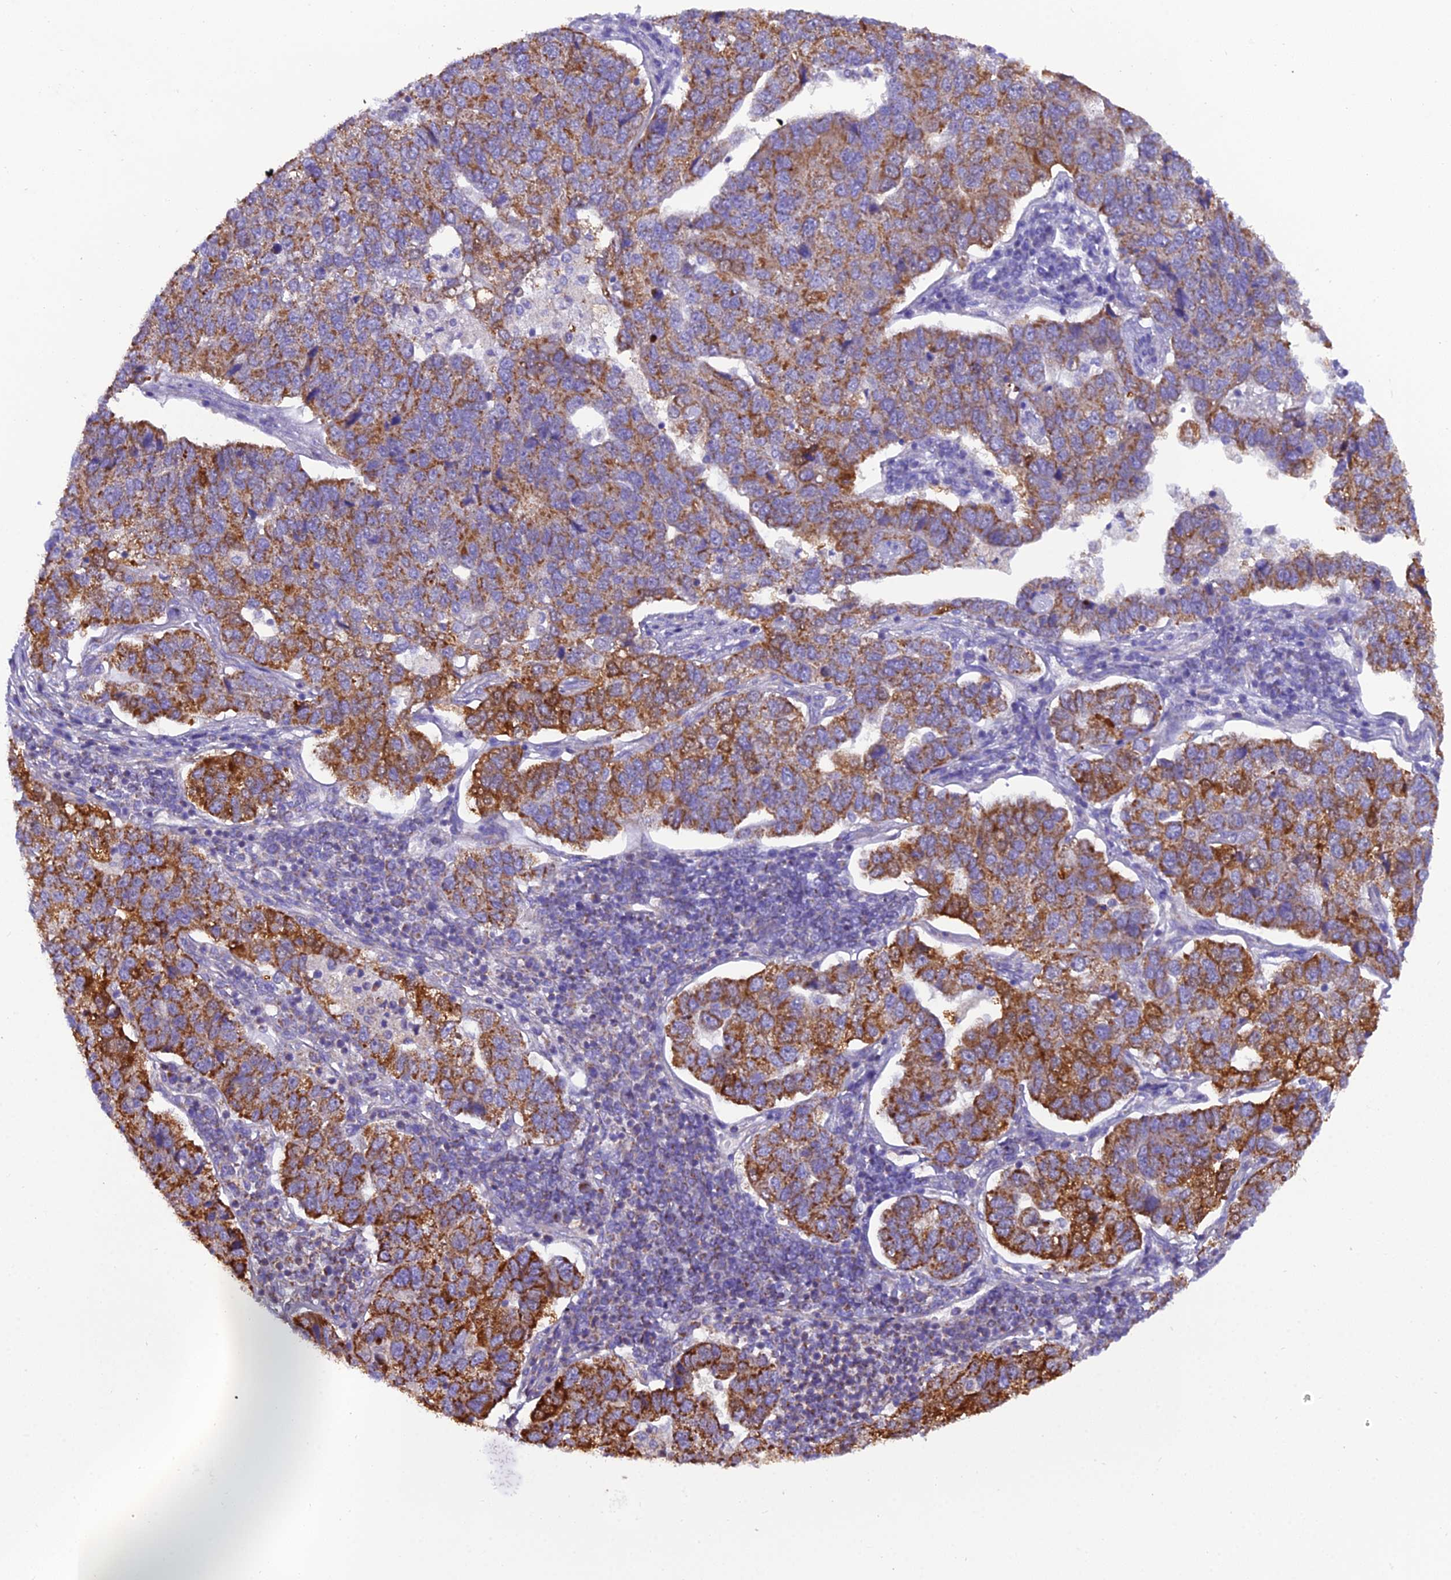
{"staining": {"intensity": "strong", "quantity": ">75%", "location": "cytoplasmic/membranous"}, "tissue": "pancreatic cancer", "cell_type": "Tumor cells", "image_type": "cancer", "snomed": [{"axis": "morphology", "description": "Adenocarcinoma, NOS"}, {"axis": "topography", "description": "Pancreas"}], "caption": "About >75% of tumor cells in pancreatic cancer reveal strong cytoplasmic/membranous protein expression as visualized by brown immunohistochemical staining.", "gene": "GPD1", "patient": {"sex": "female", "age": 61}}